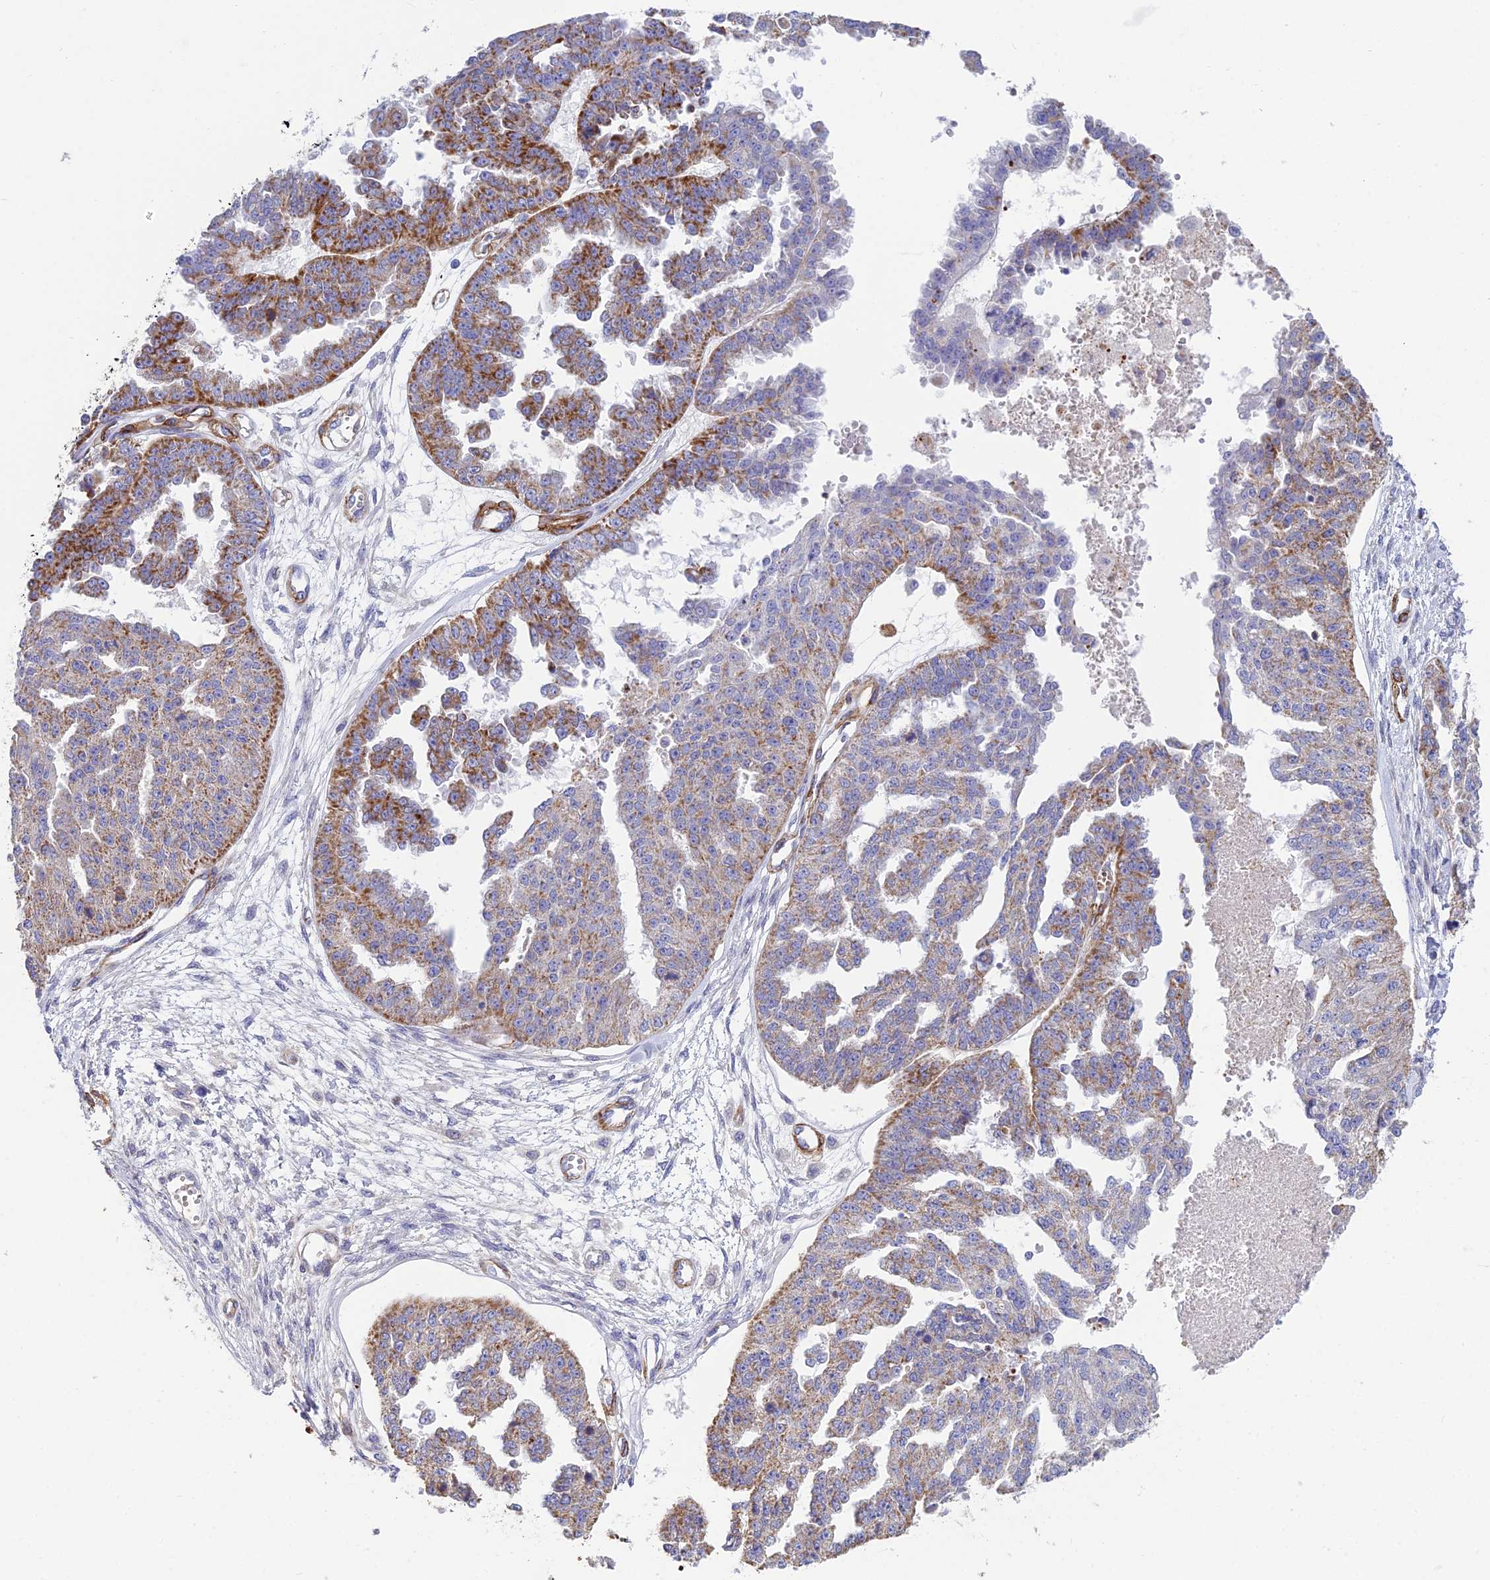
{"staining": {"intensity": "moderate", "quantity": "25%-75%", "location": "cytoplasmic/membranous"}, "tissue": "ovarian cancer", "cell_type": "Tumor cells", "image_type": "cancer", "snomed": [{"axis": "morphology", "description": "Cystadenocarcinoma, serous, NOS"}, {"axis": "topography", "description": "Ovary"}], "caption": "The immunohistochemical stain labels moderate cytoplasmic/membranous expression in tumor cells of serous cystadenocarcinoma (ovarian) tissue. (DAB (3,3'-diaminobenzidine) = brown stain, brightfield microscopy at high magnification).", "gene": "CSPG4", "patient": {"sex": "female", "age": 58}}